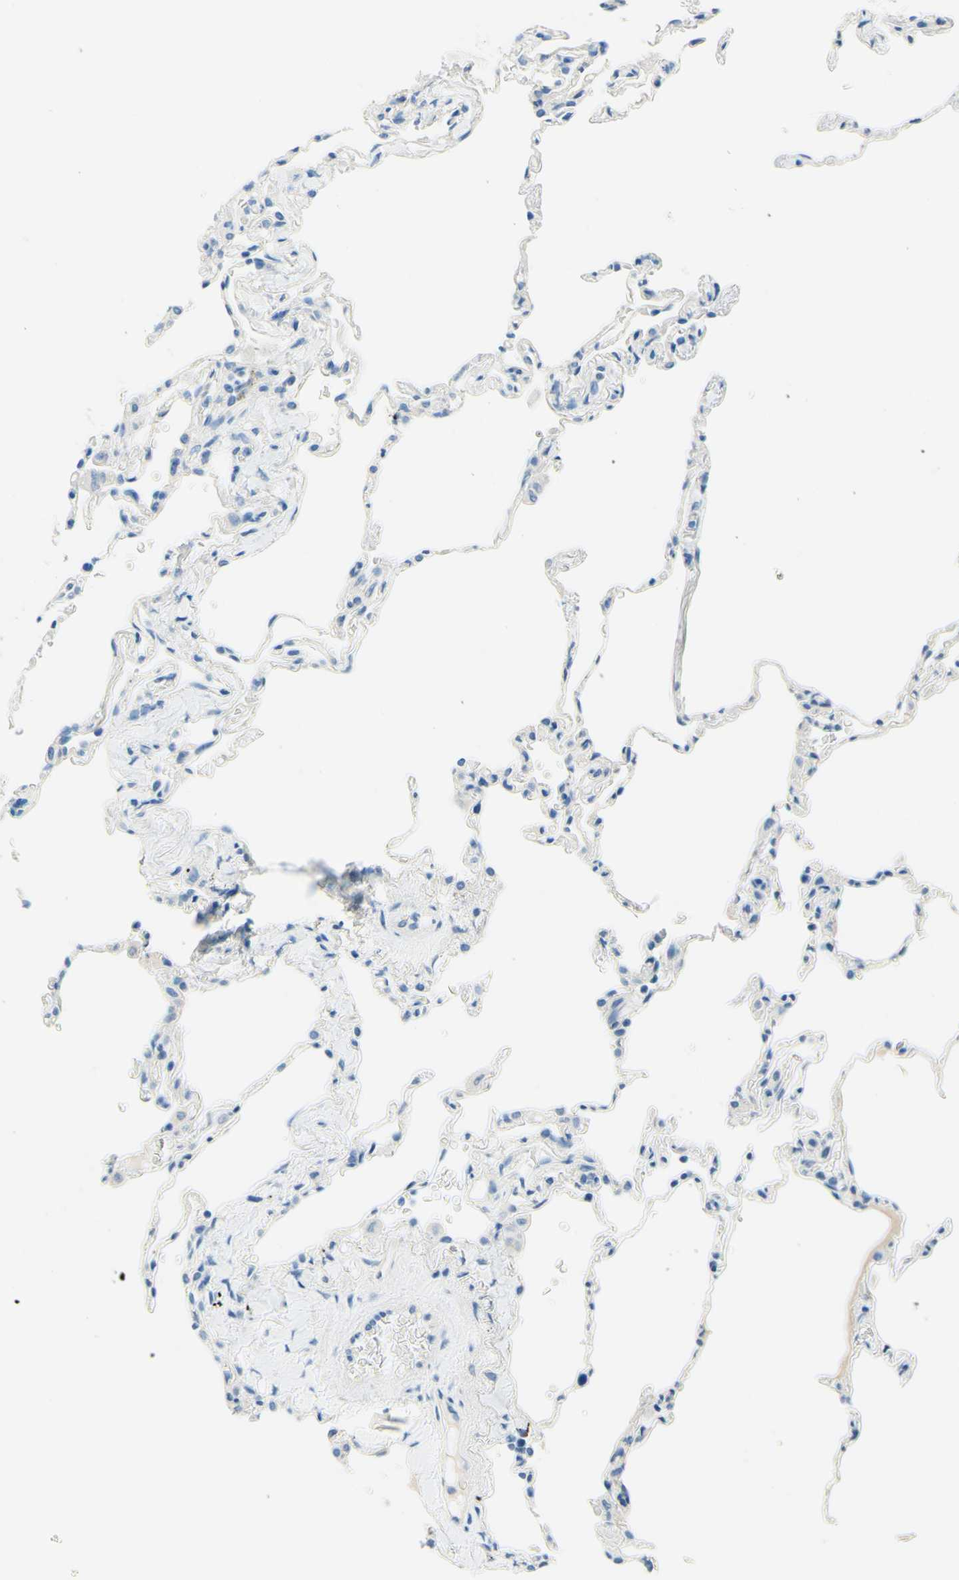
{"staining": {"intensity": "negative", "quantity": "none", "location": "none"}, "tissue": "lung", "cell_type": "Alveolar cells", "image_type": "normal", "snomed": [{"axis": "morphology", "description": "Normal tissue, NOS"}, {"axis": "topography", "description": "Lung"}], "caption": "This histopathology image is of normal lung stained with immunohistochemistry (IHC) to label a protein in brown with the nuclei are counter-stained blue. There is no staining in alveolar cells.", "gene": "PASD1", "patient": {"sex": "male", "age": 59}}